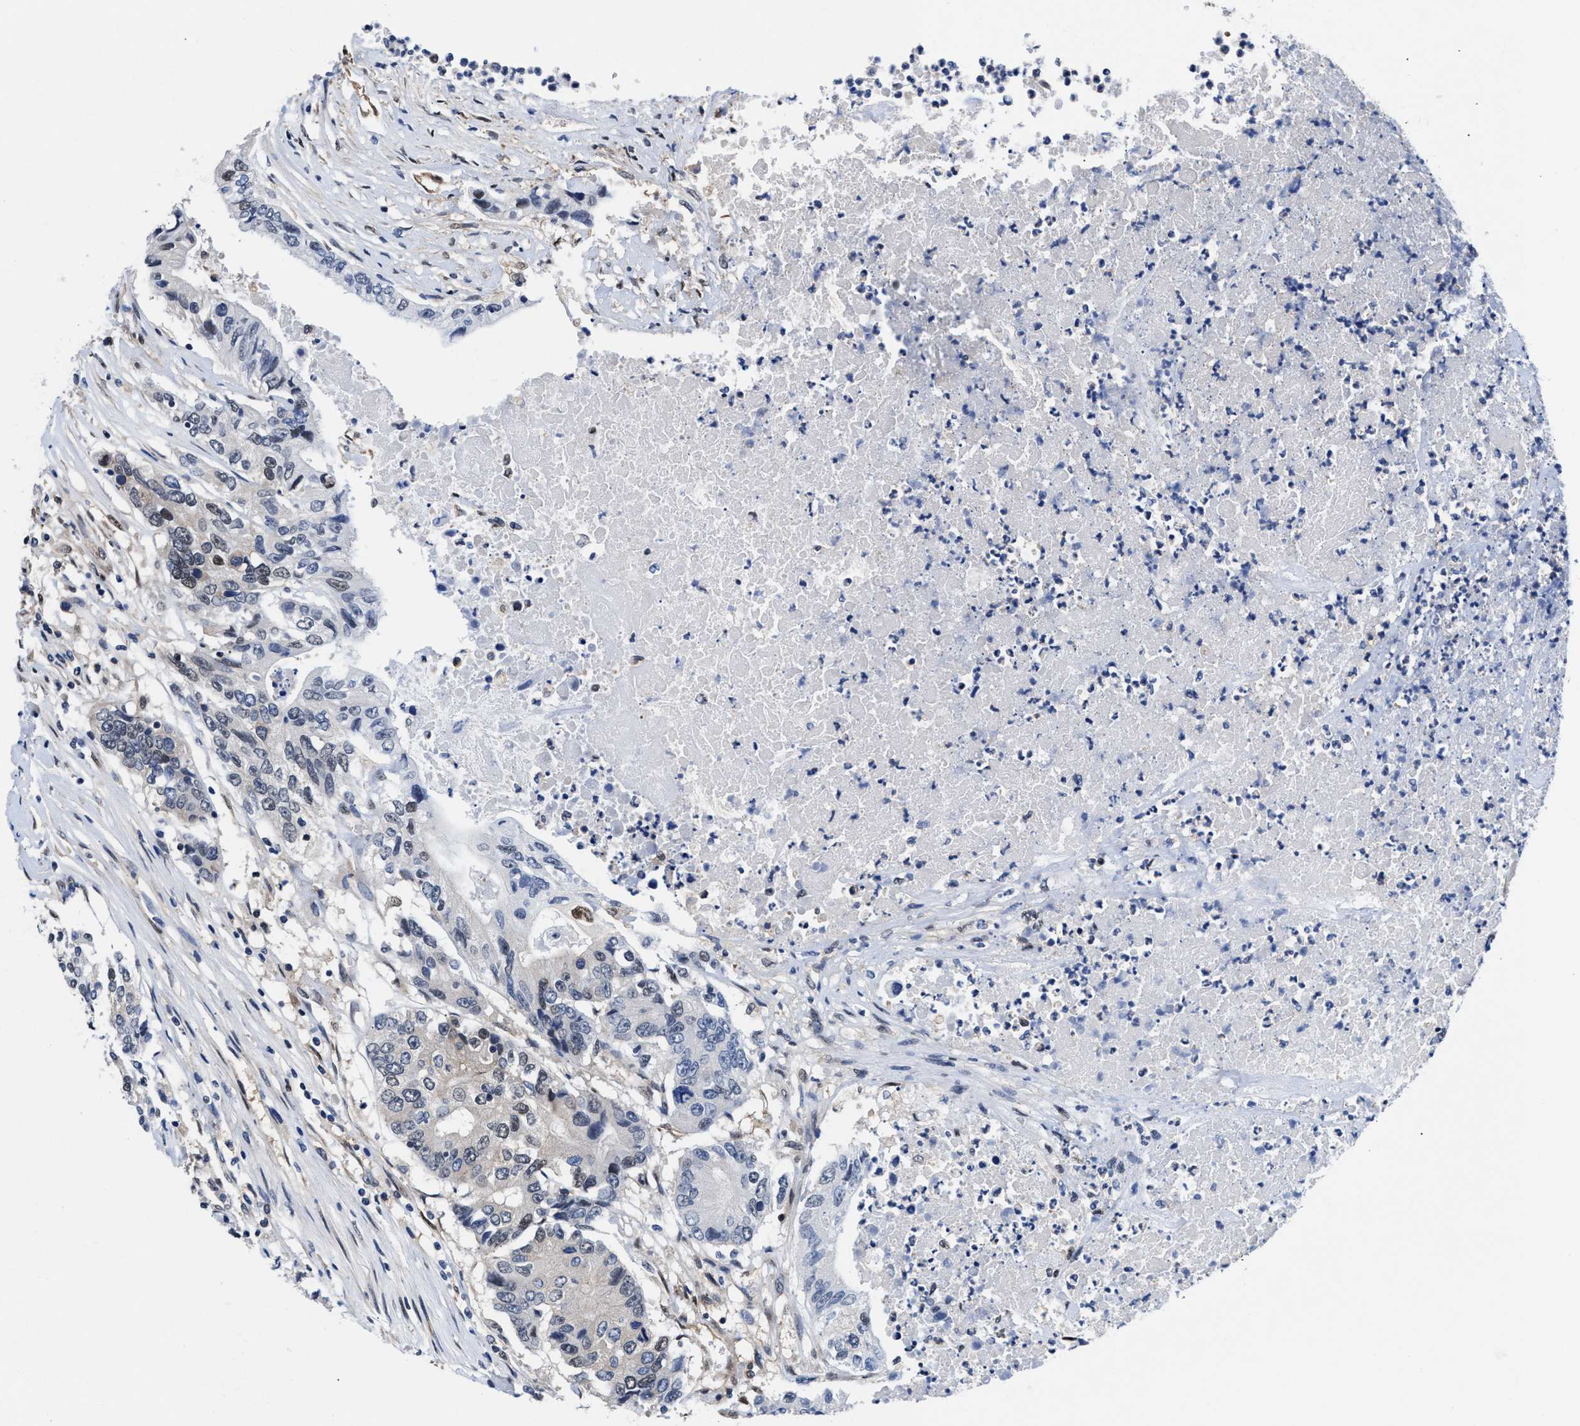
{"staining": {"intensity": "weak", "quantity": "<25%", "location": "nuclear"}, "tissue": "colorectal cancer", "cell_type": "Tumor cells", "image_type": "cancer", "snomed": [{"axis": "morphology", "description": "Adenocarcinoma, NOS"}, {"axis": "topography", "description": "Colon"}], "caption": "An immunohistochemistry histopathology image of adenocarcinoma (colorectal) is shown. There is no staining in tumor cells of adenocarcinoma (colorectal).", "gene": "ACLY", "patient": {"sex": "female", "age": 77}}